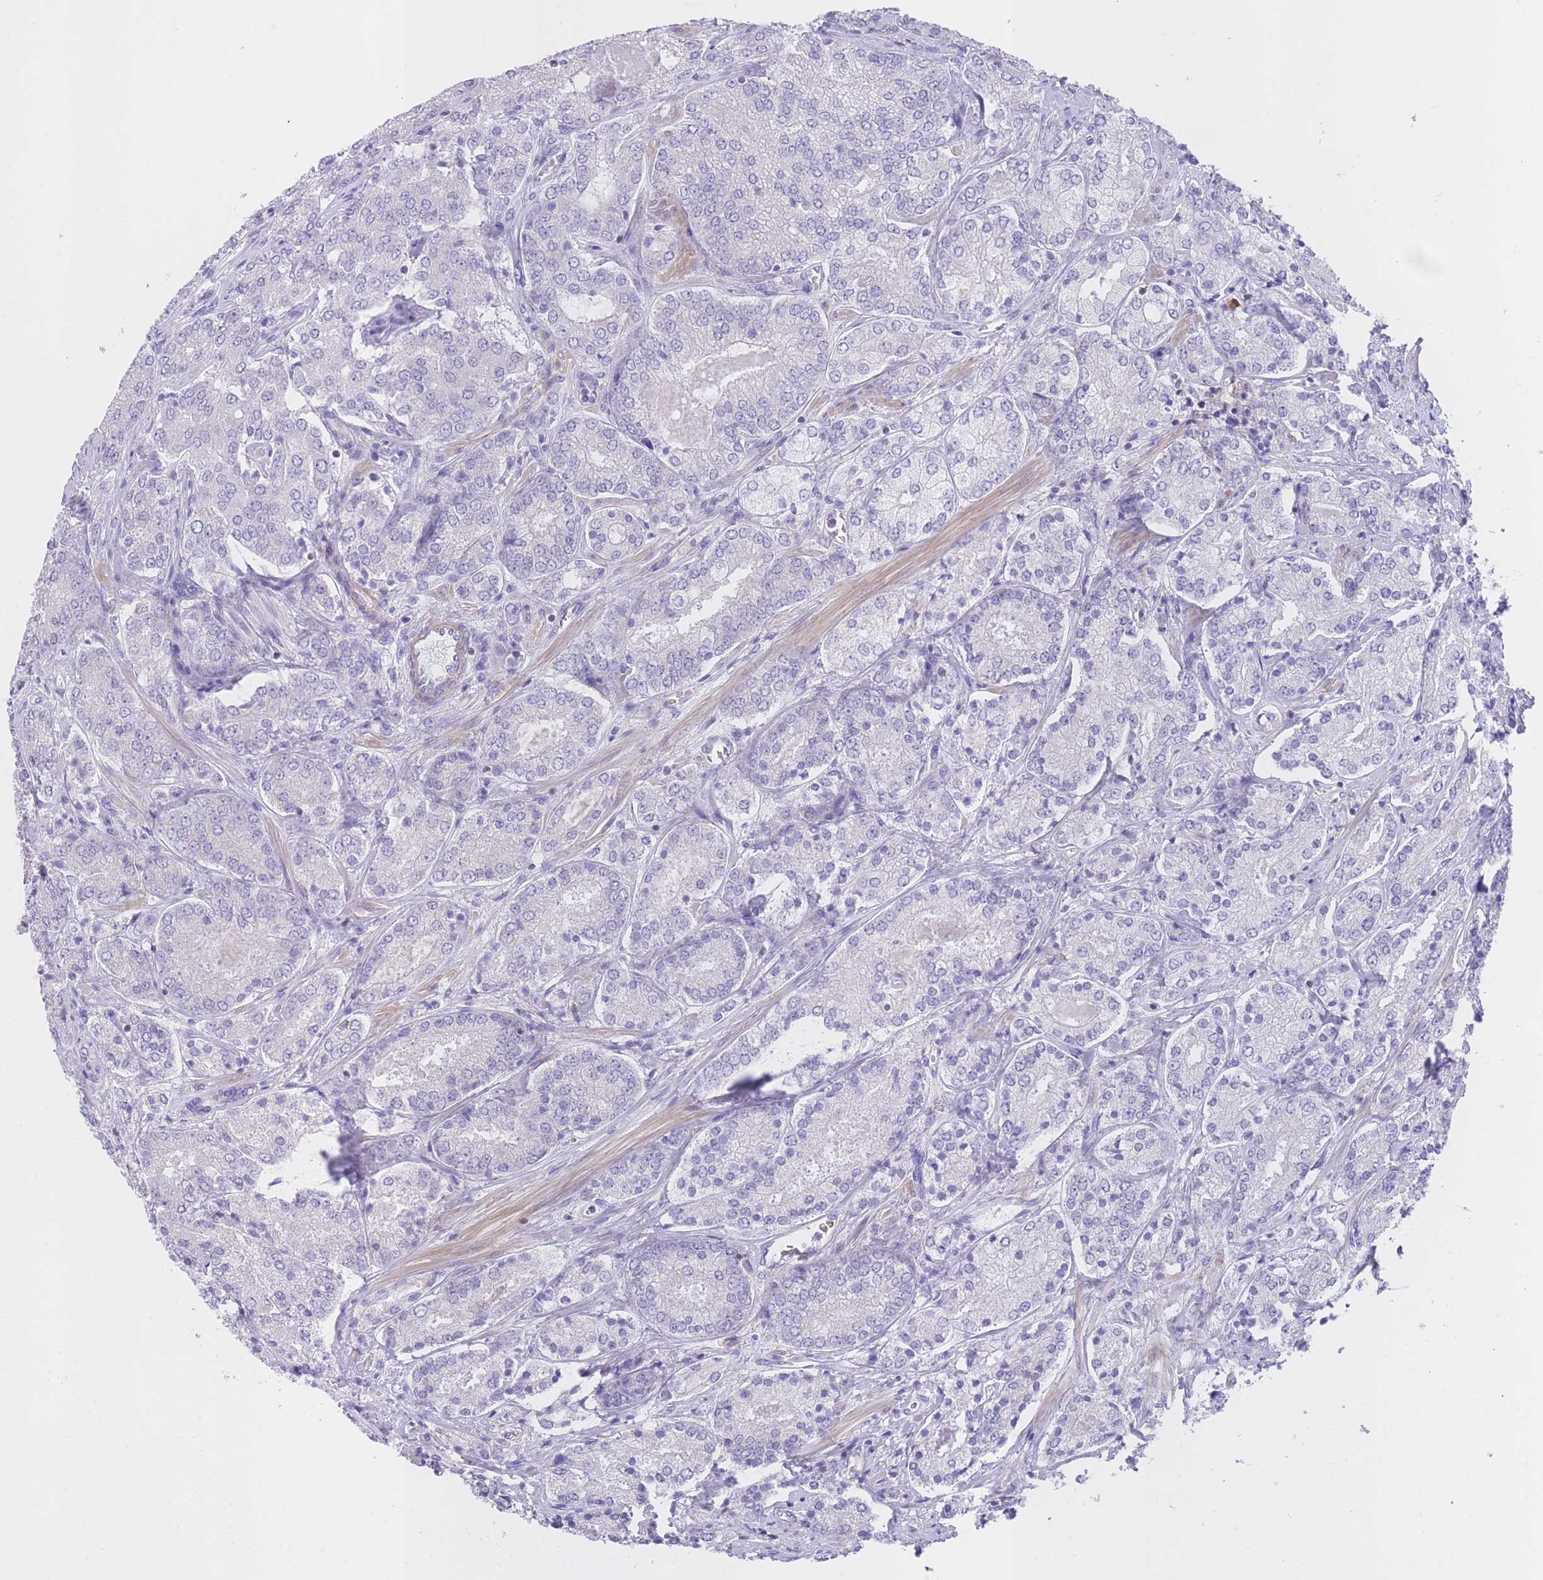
{"staining": {"intensity": "negative", "quantity": "none", "location": "none"}, "tissue": "prostate cancer", "cell_type": "Tumor cells", "image_type": "cancer", "snomed": [{"axis": "morphology", "description": "Adenocarcinoma, High grade"}, {"axis": "topography", "description": "Prostate"}], "caption": "DAB immunohistochemical staining of prostate adenocarcinoma (high-grade) displays no significant expression in tumor cells. Brightfield microscopy of IHC stained with DAB (3,3'-diaminobenzidine) (brown) and hematoxylin (blue), captured at high magnification.", "gene": "LDB3", "patient": {"sex": "male", "age": 63}}